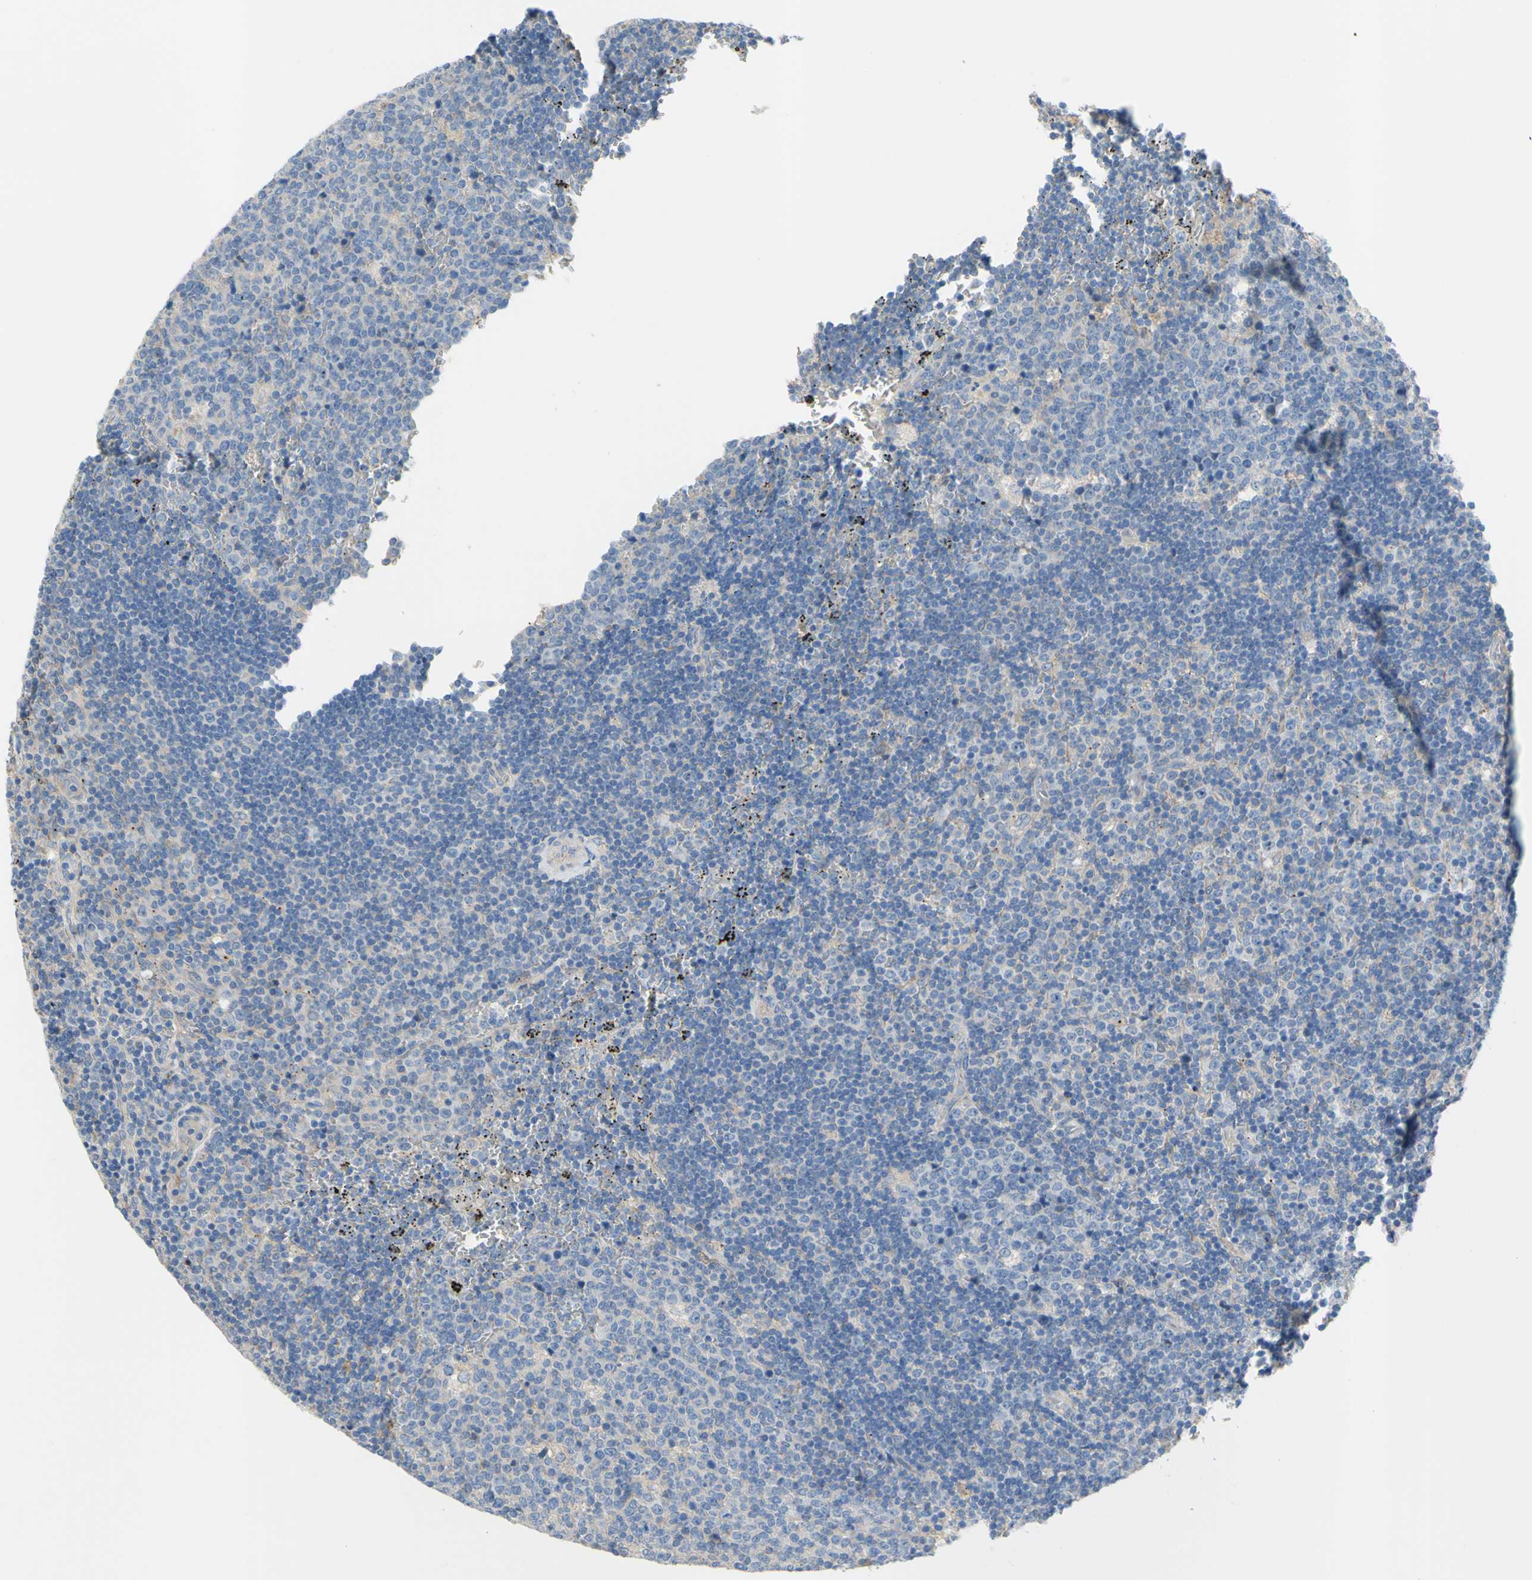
{"staining": {"intensity": "weak", "quantity": "<25%", "location": "cytoplasmic/membranous"}, "tissue": "lymph node", "cell_type": "Germinal center cells", "image_type": "normal", "snomed": [{"axis": "morphology", "description": "Normal tissue, NOS"}, {"axis": "topography", "description": "Lymph node"}, {"axis": "topography", "description": "Salivary gland"}], "caption": "A high-resolution photomicrograph shows immunohistochemistry staining of unremarkable lymph node, which shows no significant positivity in germinal center cells.", "gene": "TMEM59L", "patient": {"sex": "male", "age": 8}}